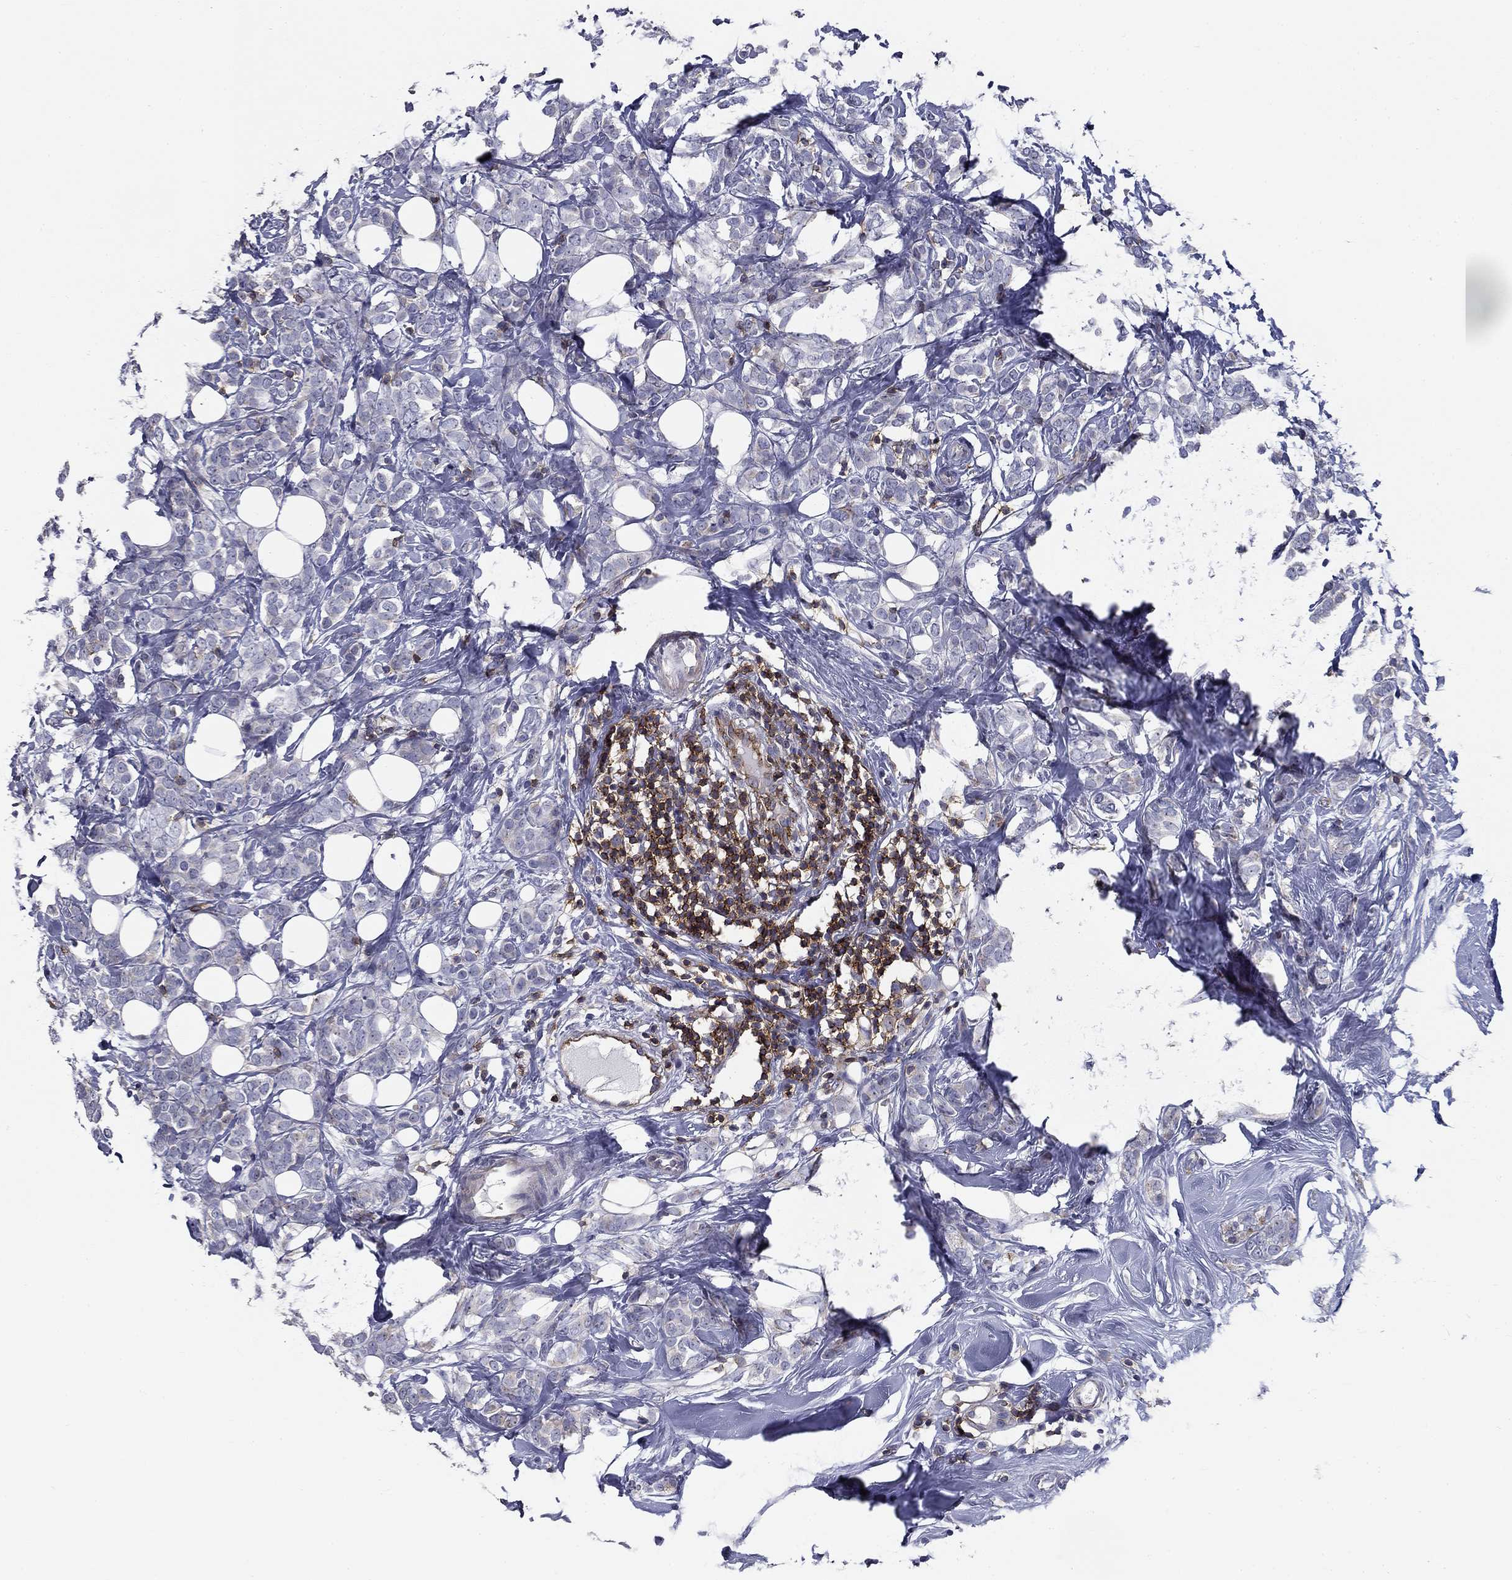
{"staining": {"intensity": "negative", "quantity": "none", "location": "none"}, "tissue": "breast cancer", "cell_type": "Tumor cells", "image_type": "cancer", "snomed": [{"axis": "morphology", "description": "Lobular carcinoma"}, {"axis": "topography", "description": "Breast"}], "caption": "High power microscopy micrograph of an immunohistochemistry histopathology image of lobular carcinoma (breast), revealing no significant staining in tumor cells. The staining was performed using DAB (3,3'-diaminobenzidine) to visualize the protein expression in brown, while the nuclei were stained in blue with hematoxylin (Magnification: 20x).", "gene": "SIT1", "patient": {"sex": "female", "age": 49}}